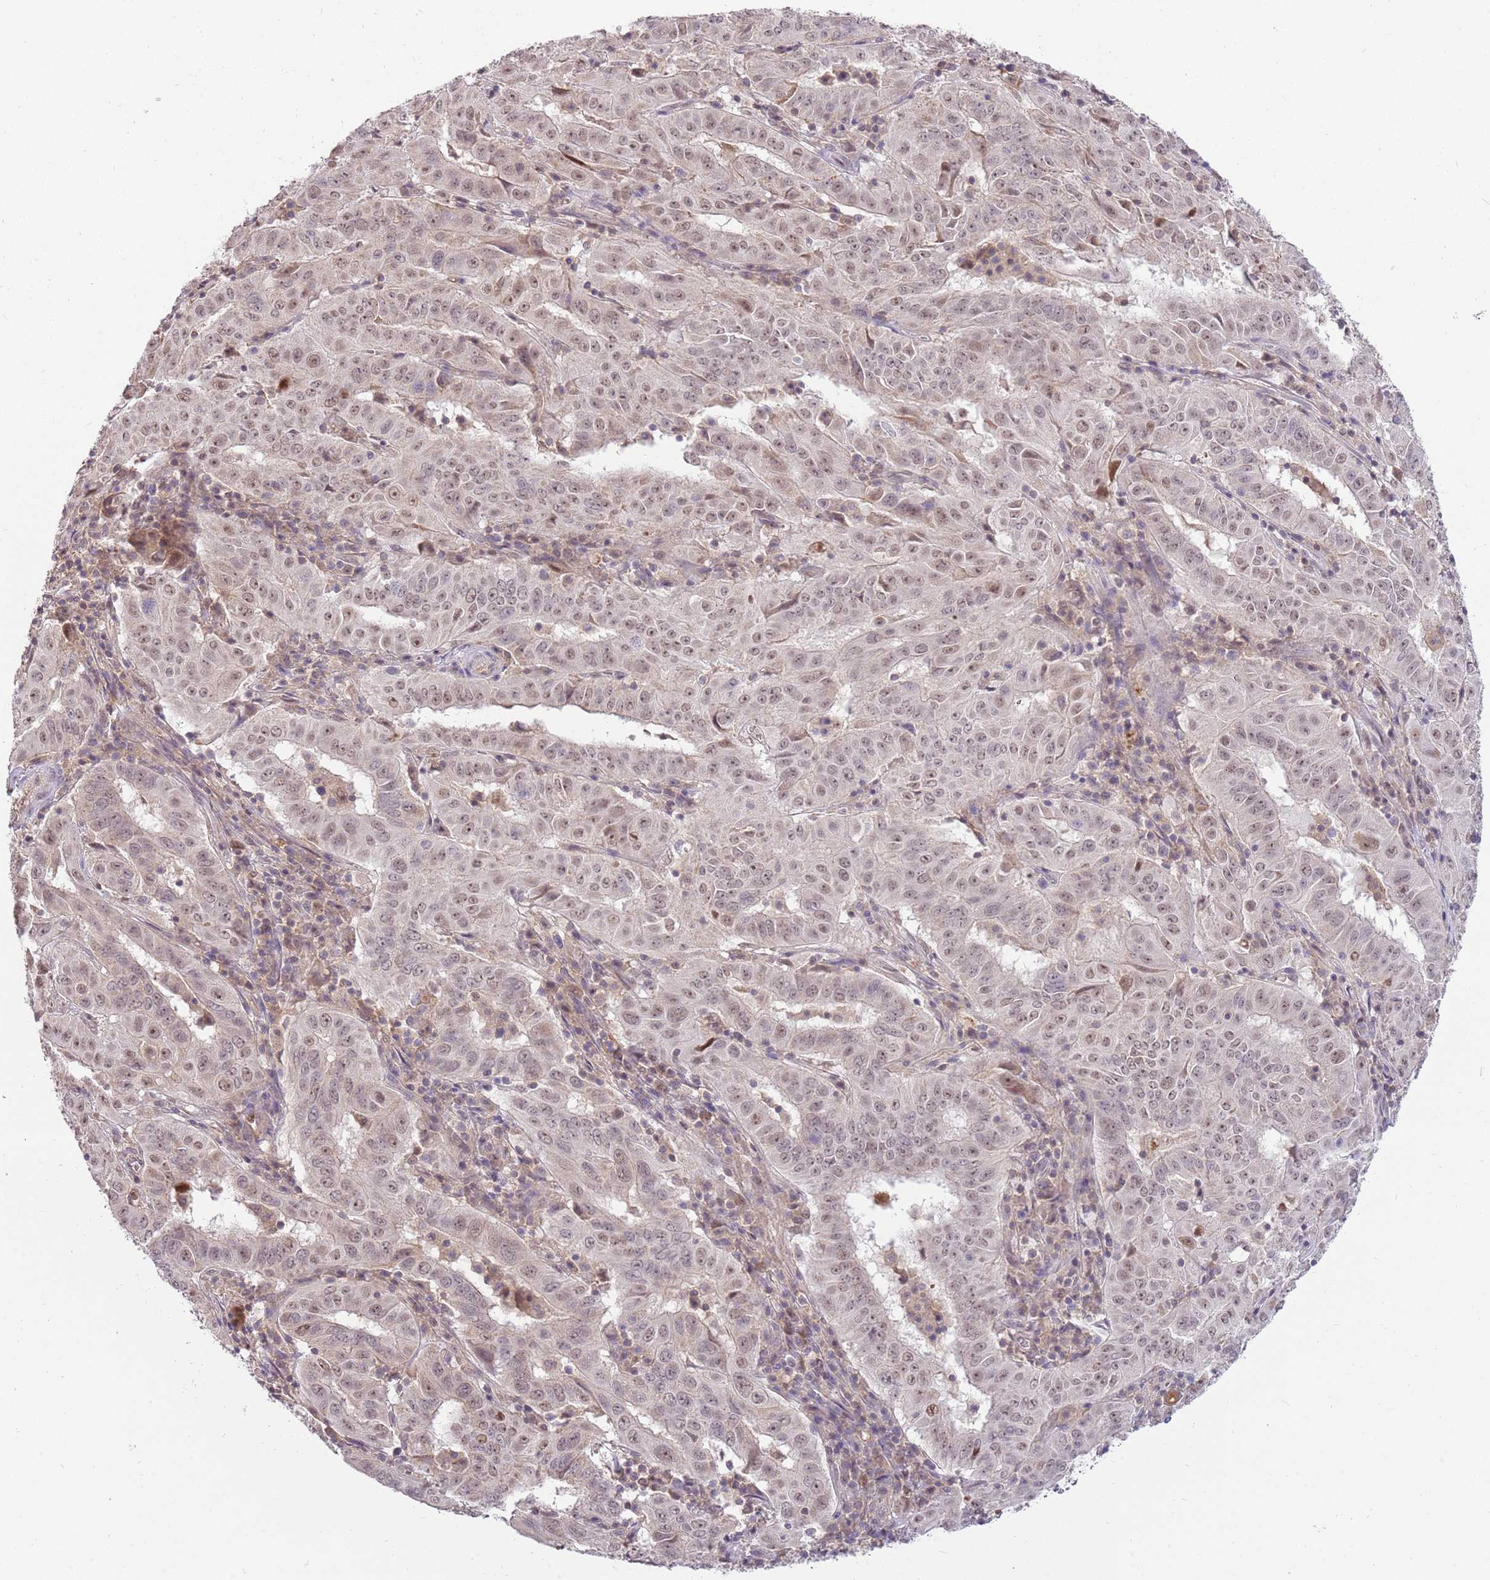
{"staining": {"intensity": "weak", "quantity": ">75%", "location": "nuclear"}, "tissue": "pancreatic cancer", "cell_type": "Tumor cells", "image_type": "cancer", "snomed": [{"axis": "morphology", "description": "Adenocarcinoma, NOS"}, {"axis": "topography", "description": "Pancreas"}], "caption": "Brown immunohistochemical staining in human pancreatic adenocarcinoma reveals weak nuclear staining in approximately >75% of tumor cells.", "gene": "NBPF6", "patient": {"sex": "male", "age": 63}}